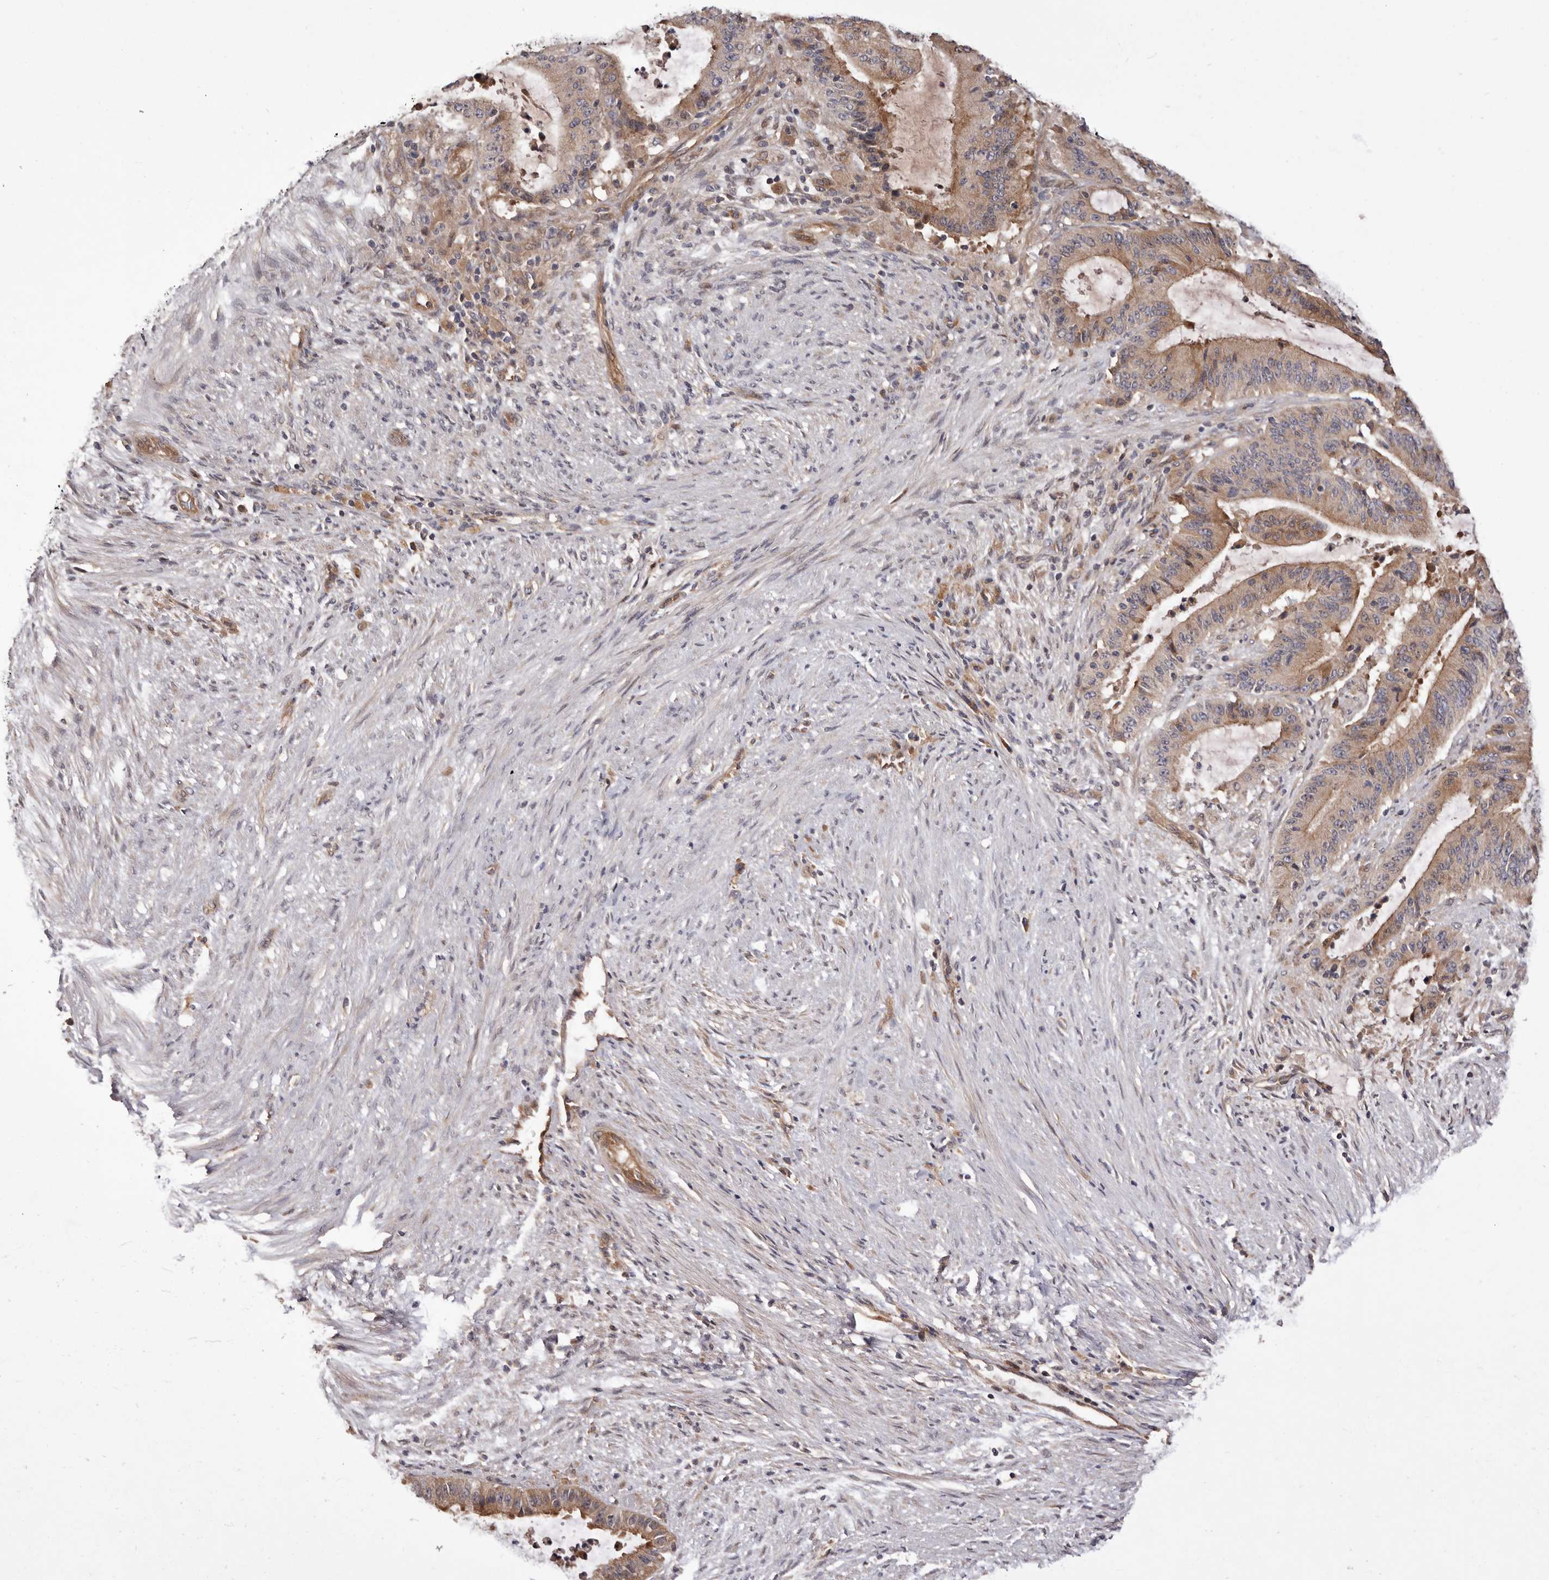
{"staining": {"intensity": "moderate", "quantity": ">75%", "location": "cytoplasmic/membranous"}, "tissue": "liver cancer", "cell_type": "Tumor cells", "image_type": "cancer", "snomed": [{"axis": "morphology", "description": "Normal tissue, NOS"}, {"axis": "morphology", "description": "Cholangiocarcinoma"}, {"axis": "topography", "description": "Liver"}, {"axis": "topography", "description": "Peripheral nerve tissue"}], "caption": "Liver cancer stained for a protein reveals moderate cytoplasmic/membranous positivity in tumor cells.", "gene": "DOP1A", "patient": {"sex": "female", "age": 73}}